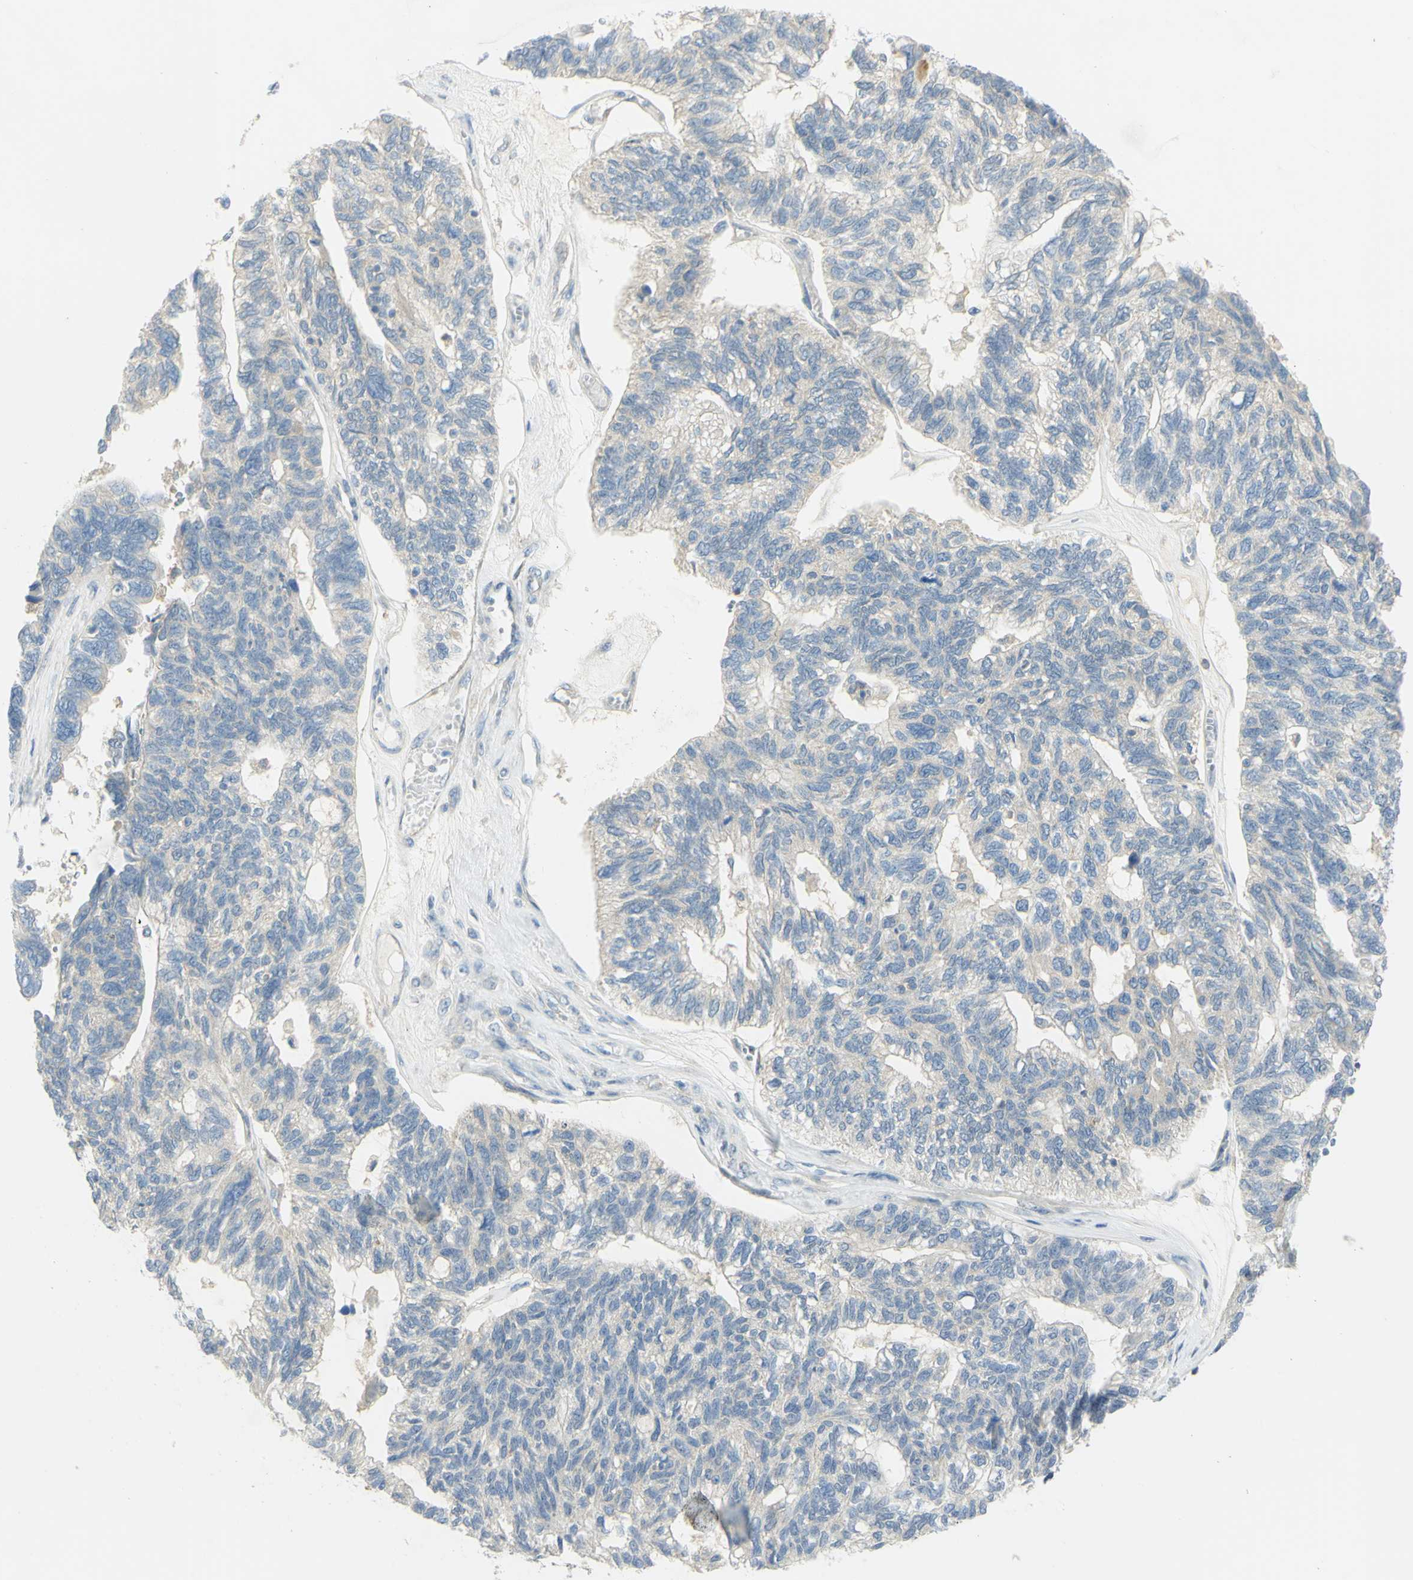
{"staining": {"intensity": "negative", "quantity": "none", "location": "none"}, "tissue": "ovarian cancer", "cell_type": "Tumor cells", "image_type": "cancer", "snomed": [{"axis": "morphology", "description": "Cystadenocarcinoma, serous, NOS"}, {"axis": "topography", "description": "Ovary"}], "caption": "IHC histopathology image of neoplastic tissue: ovarian serous cystadenocarcinoma stained with DAB shows no significant protein staining in tumor cells.", "gene": "GCNT3", "patient": {"sex": "female", "age": 79}}